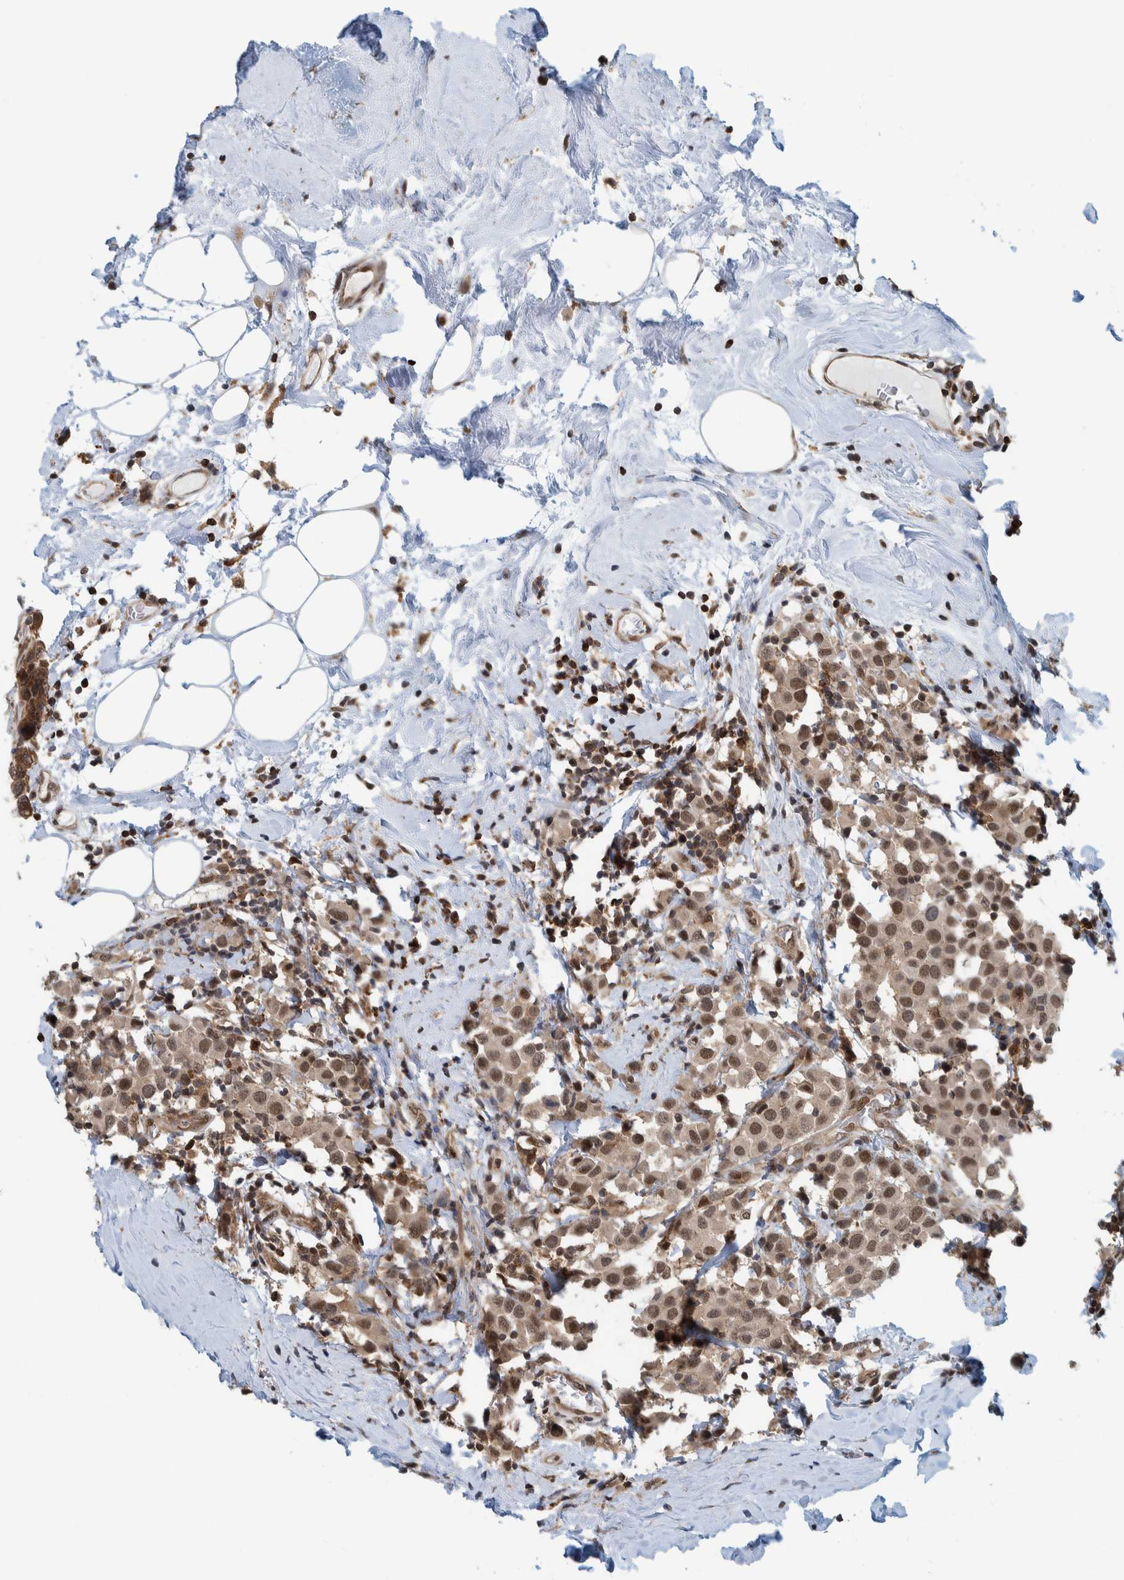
{"staining": {"intensity": "moderate", "quantity": ">75%", "location": "nuclear"}, "tissue": "breast cancer", "cell_type": "Tumor cells", "image_type": "cancer", "snomed": [{"axis": "morphology", "description": "Duct carcinoma"}, {"axis": "topography", "description": "Breast"}], "caption": "IHC of human breast cancer demonstrates medium levels of moderate nuclear positivity in about >75% of tumor cells.", "gene": "COPS3", "patient": {"sex": "female", "age": 61}}